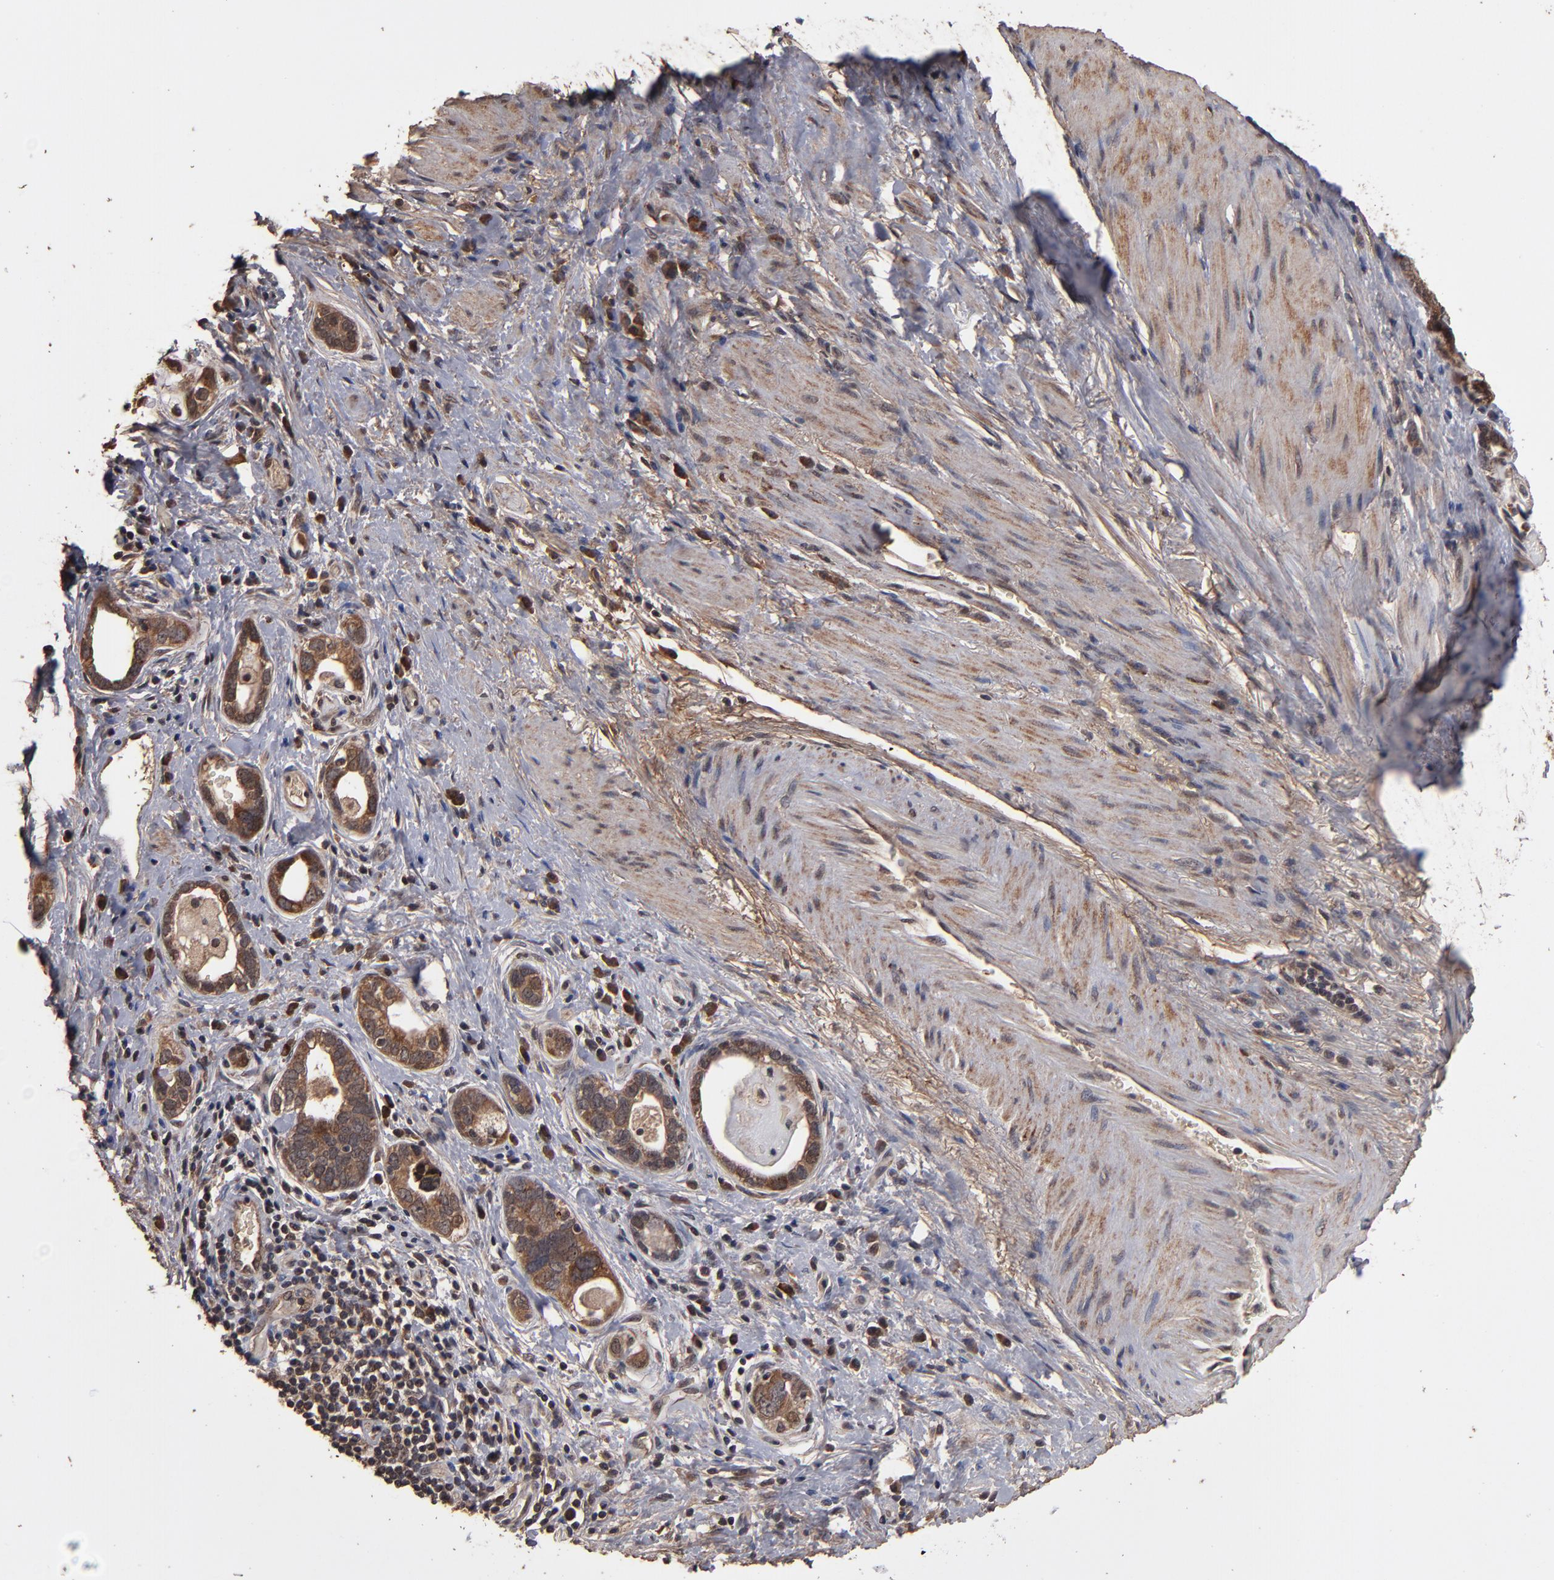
{"staining": {"intensity": "moderate", "quantity": ">75%", "location": "cytoplasmic/membranous,nuclear"}, "tissue": "stomach cancer", "cell_type": "Tumor cells", "image_type": "cancer", "snomed": [{"axis": "morphology", "description": "Adenocarcinoma, NOS"}, {"axis": "topography", "description": "Stomach, lower"}], "caption": "Brown immunohistochemical staining in stomach adenocarcinoma reveals moderate cytoplasmic/membranous and nuclear expression in approximately >75% of tumor cells. Nuclei are stained in blue.", "gene": "NXF2B", "patient": {"sex": "female", "age": 93}}